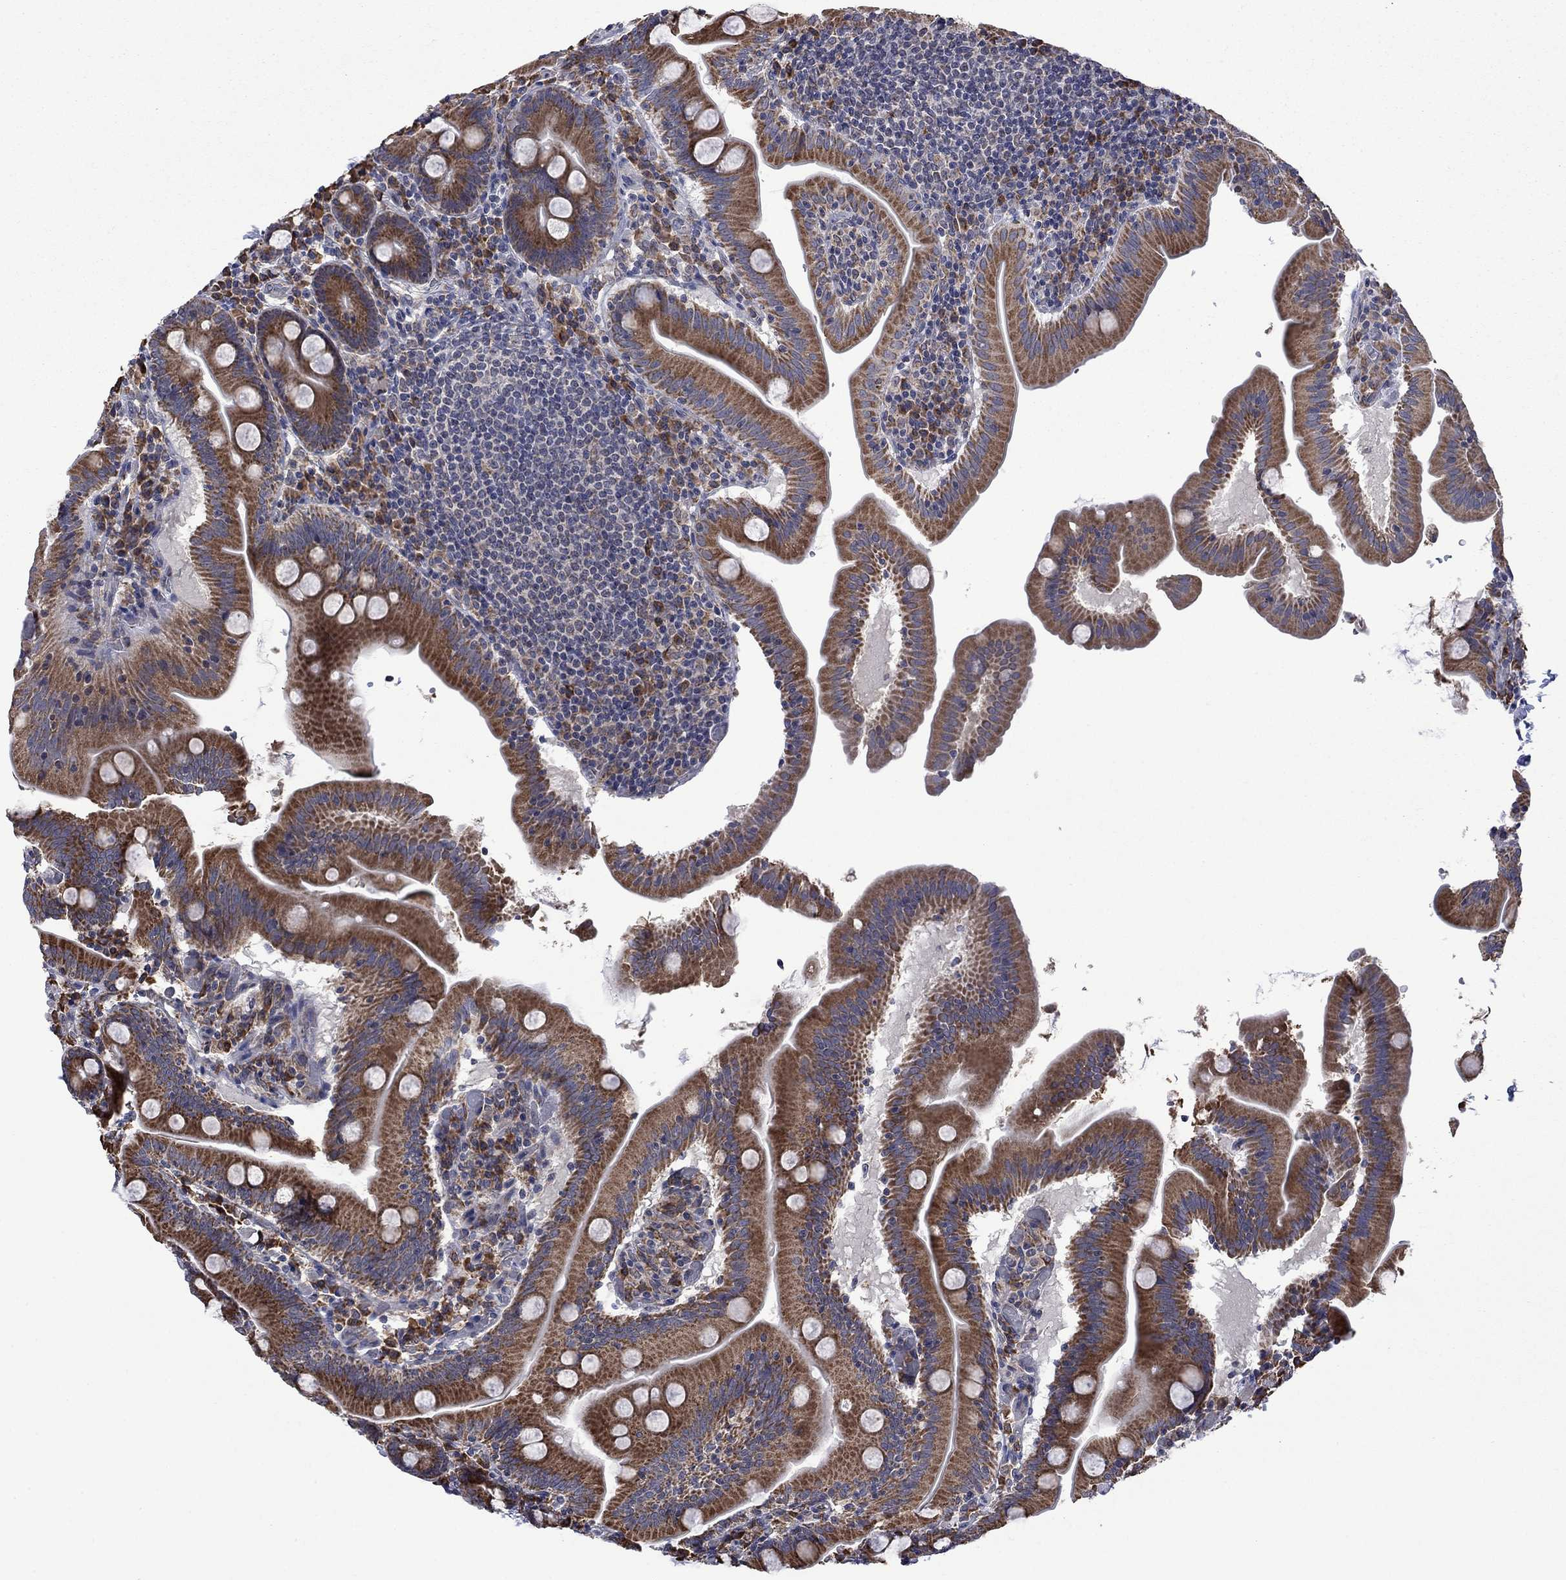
{"staining": {"intensity": "strong", "quantity": ">75%", "location": "cytoplasmic/membranous"}, "tissue": "small intestine", "cell_type": "Glandular cells", "image_type": "normal", "snomed": [{"axis": "morphology", "description": "Normal tissue, NOS"}, {"axis": "topography", "description": "Small intestine"}], "caption": "Protein expression analysis of unremarkable human small intestine reveals strong cytoplasmic/membranous positivity in about >75% of glandular cells. The protein of interest is stained brown, and the nuclei are stained in blue (DAB IHC with brightfield microscopy, high magnification).", "gene": "FURIN", "patient": {"sex": "male", "age": 37}}